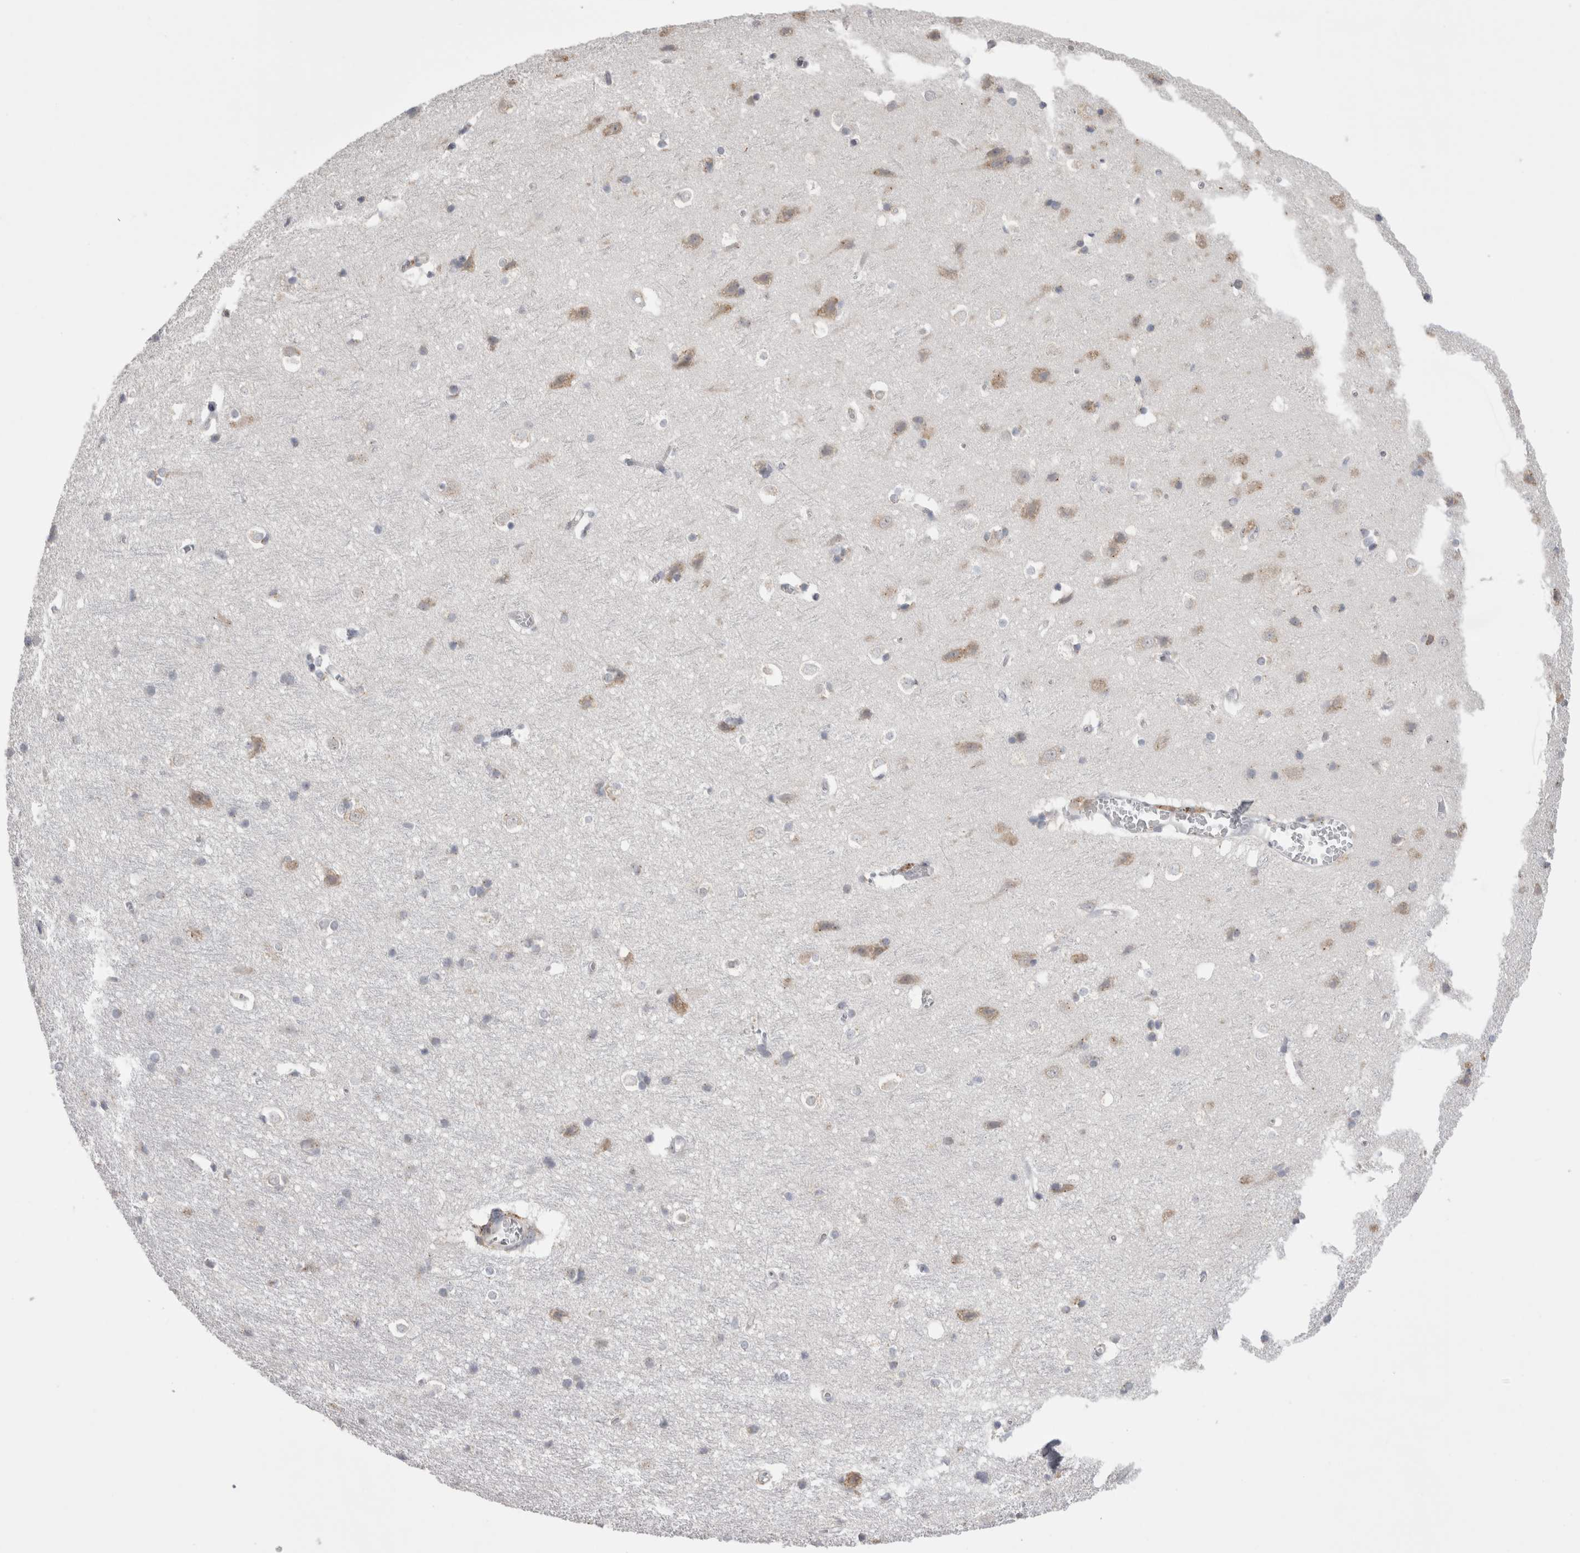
{"staining": {"intensity": "negative", "quantity": "none", "location": "none"}, "tissue": "cerebral cortex", "cell_type": "Endothelial cells", "image_type": "normal", "snomed": [{"axis": "morphology", "description": "Normal tissue, NOS"}, {"axis": "topography", "description": "Cerebral cortex"}], "caption": "Immunohistochemistry (IHC) micrograph of normal cerebral cortex: human cerebral cortex stained with DAB displays no significant protein staining in endothelial cells.", "gene": "ZNF341", "patient": {"sex": "male", "age": 54}}